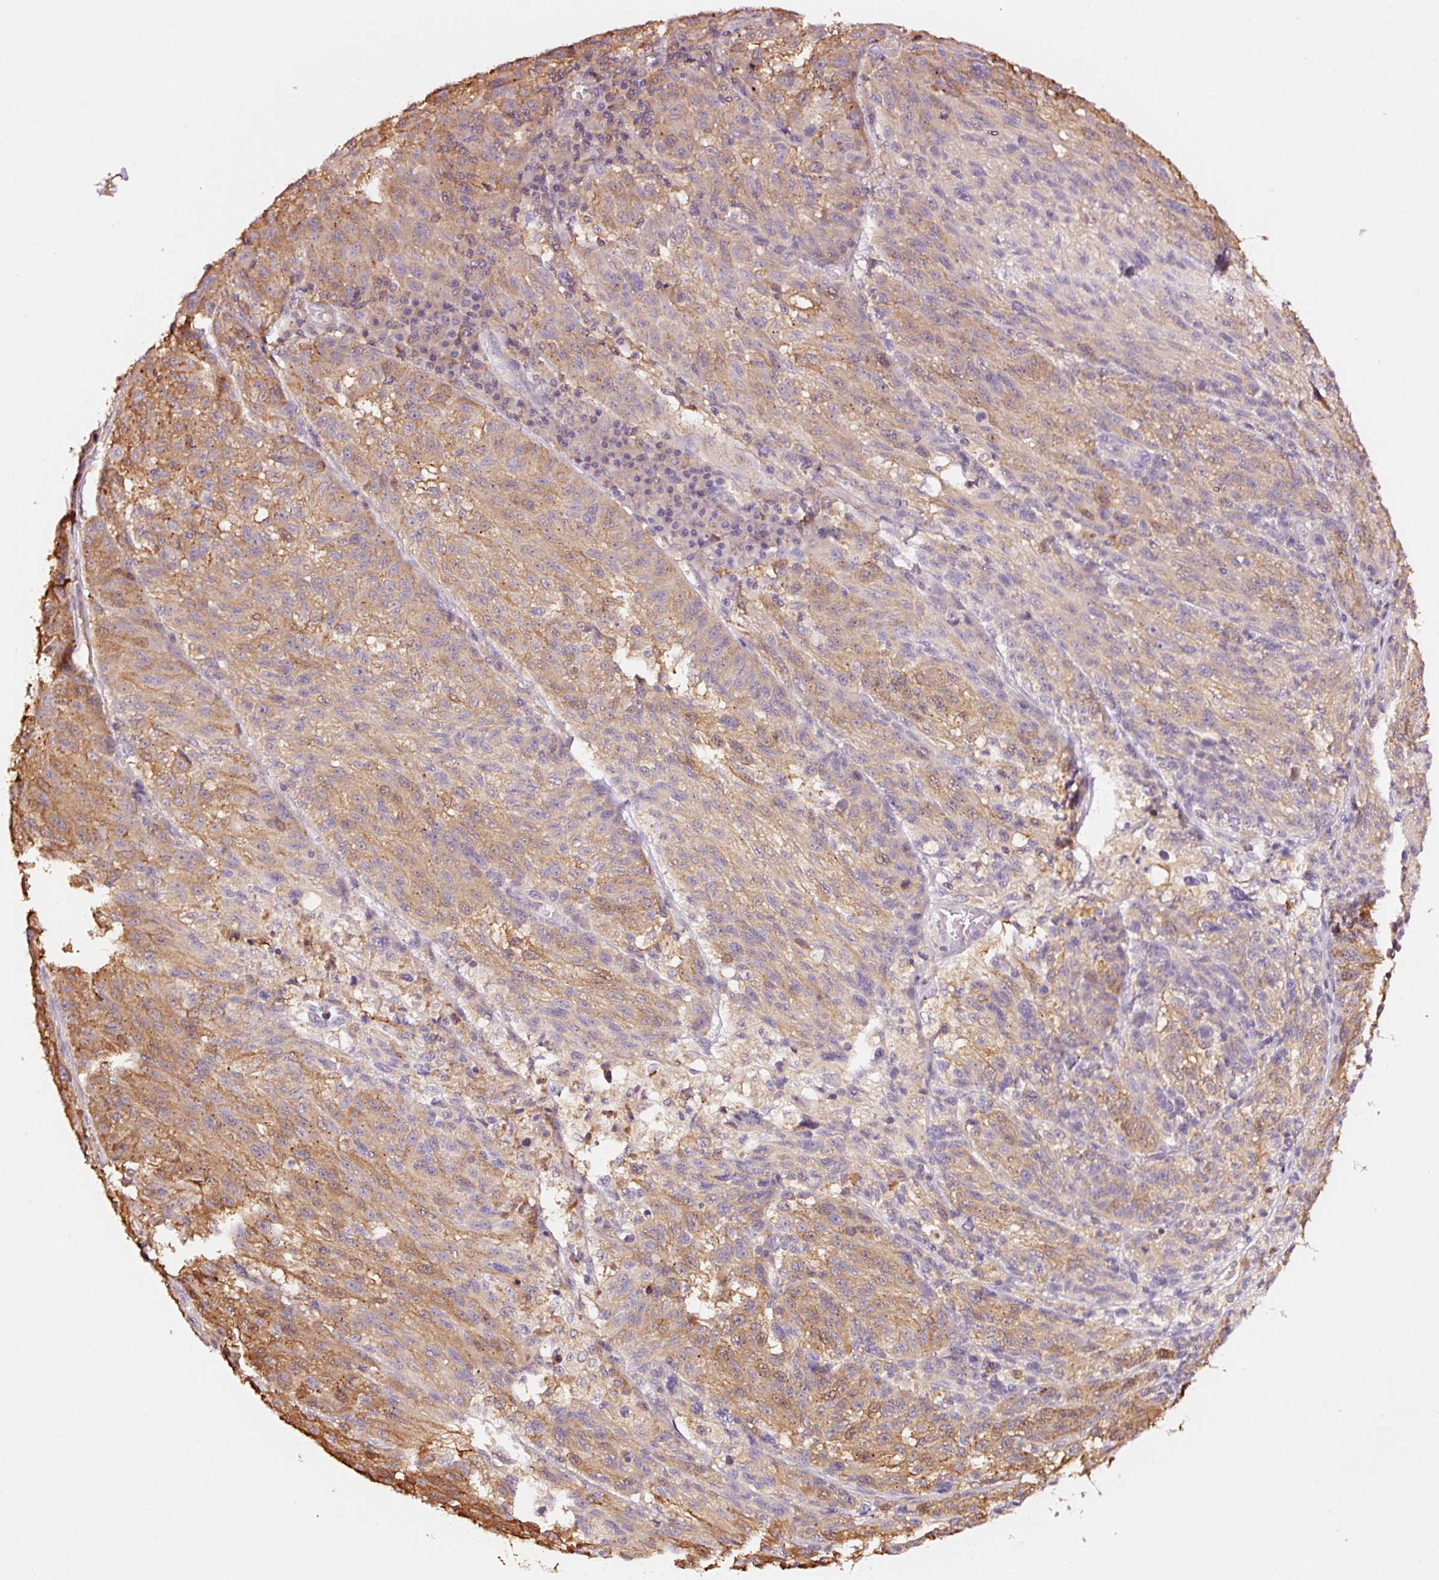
{"staining": {"intensity": "moderate", "quantity": "25%-75%", "location": "cytoplasmic/membranous"}, "tissue": "melanoma", "cell_type": "Tumor cells", "image_type": "cancer", "snomed": [{"axis": "morphology", "description": "Malignant melanoma, NOS"}, {"axis": "topography", "description": "Skin"}], "caption": "Tumor cells display moderate cytoplasmic/membranous expression in approximately 25%-75% of cells in malignant melanoma.", "gene": "METAP1", "patient": {"sex": "male", "age": 53}}